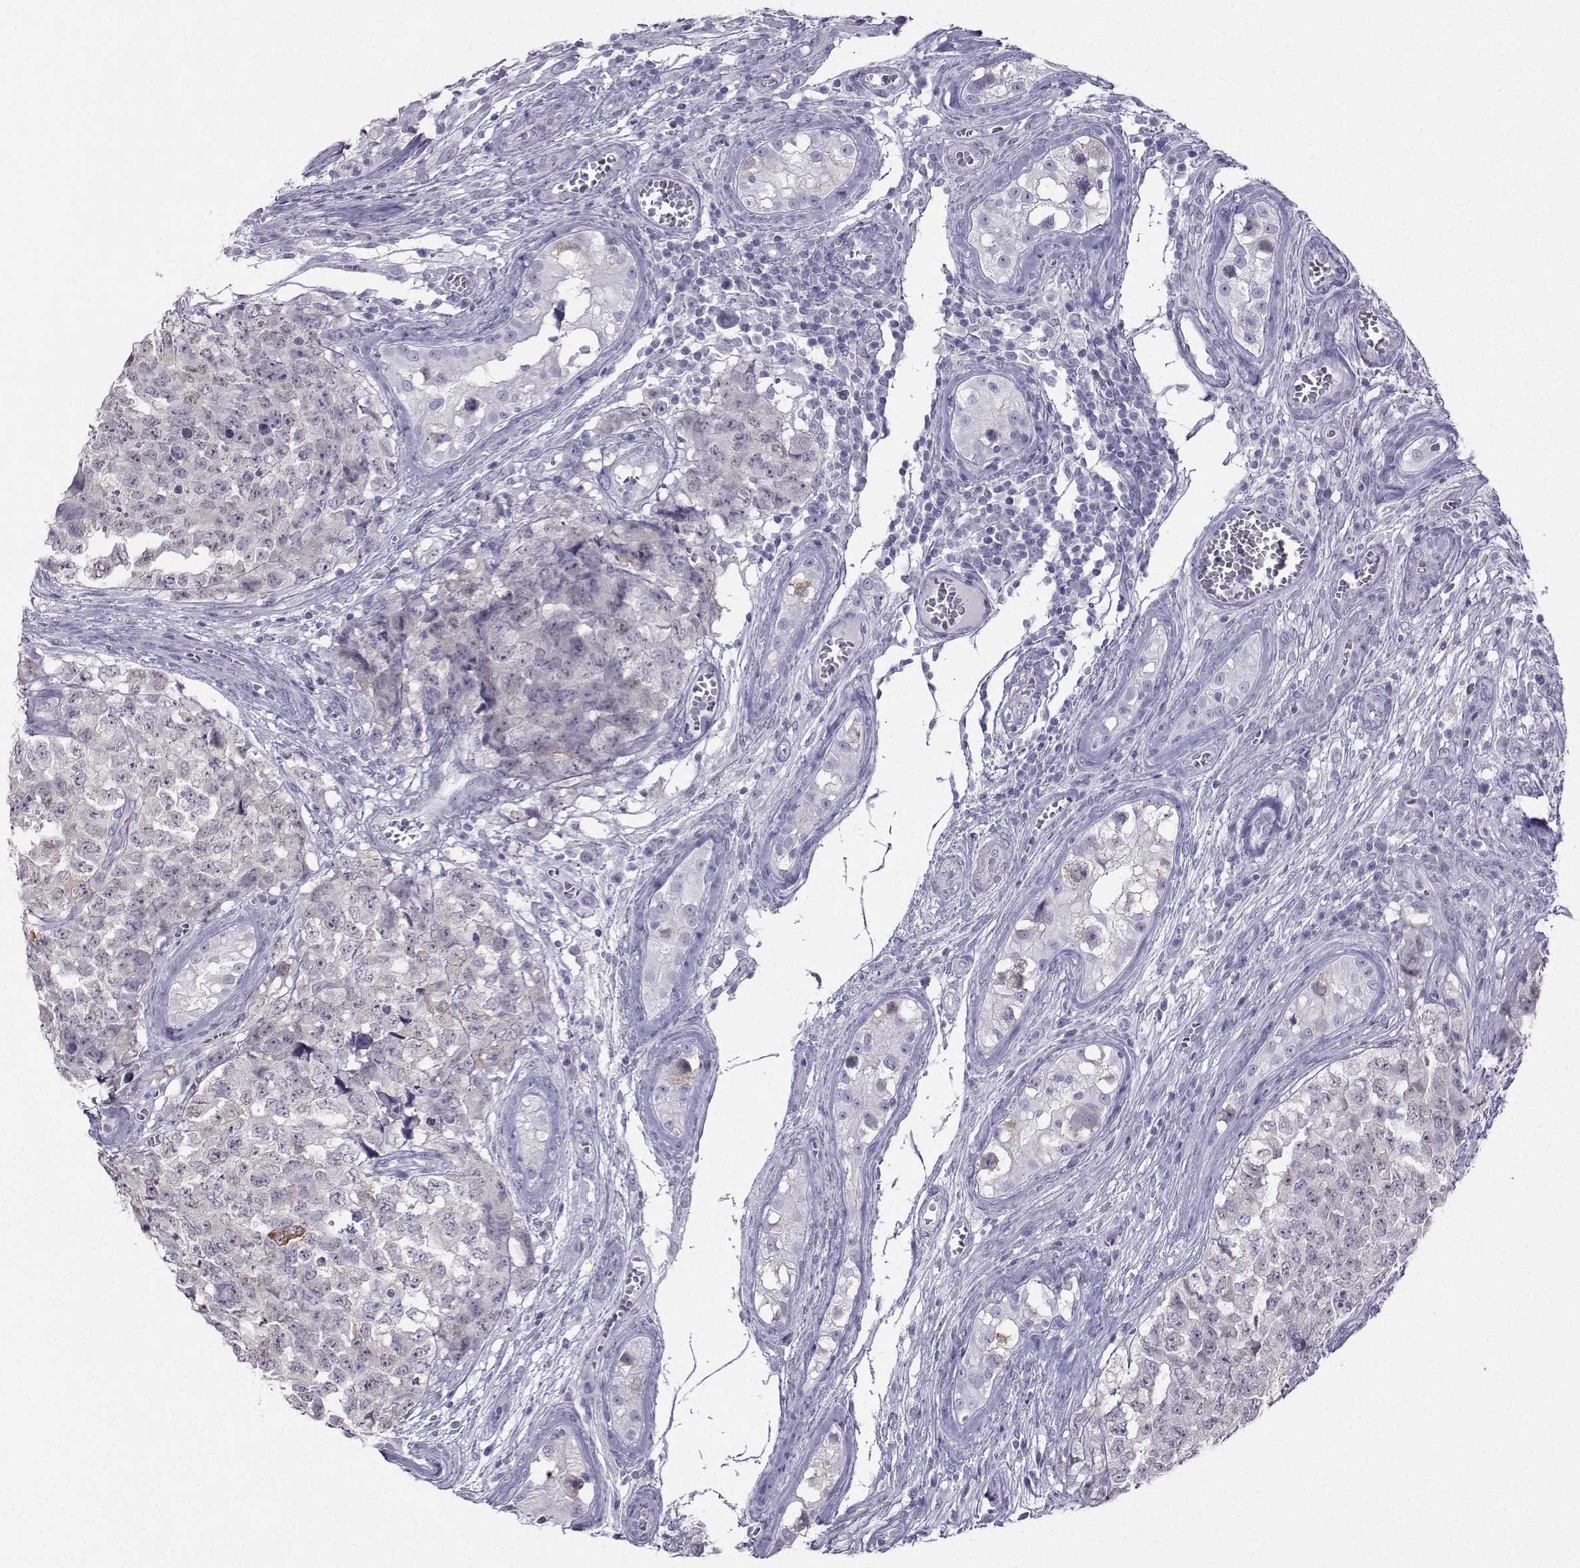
{"staining": {"intensity": "negative", "quantity": "none", "location": "none"}, "tissue": "testis cancer", "cell_type": "Tumor cells", "image_type": "cancer", "snomed": [{"axis": "morphology", "description": "Carcinoma, Embryonal, NOS"}, {"axis": "topography", "description": "Testis"}], "caption": "Immunohistochemistry (IHC) micrograph of neoplastic tissue: human testis embryonal carcinoma stained with DAB (3,3'-diaminobenzidine) demonstrates no significant protein positivity in tumor cells.", "gene": "KIF17", "patient": {"sex": "male", "age": 23}}